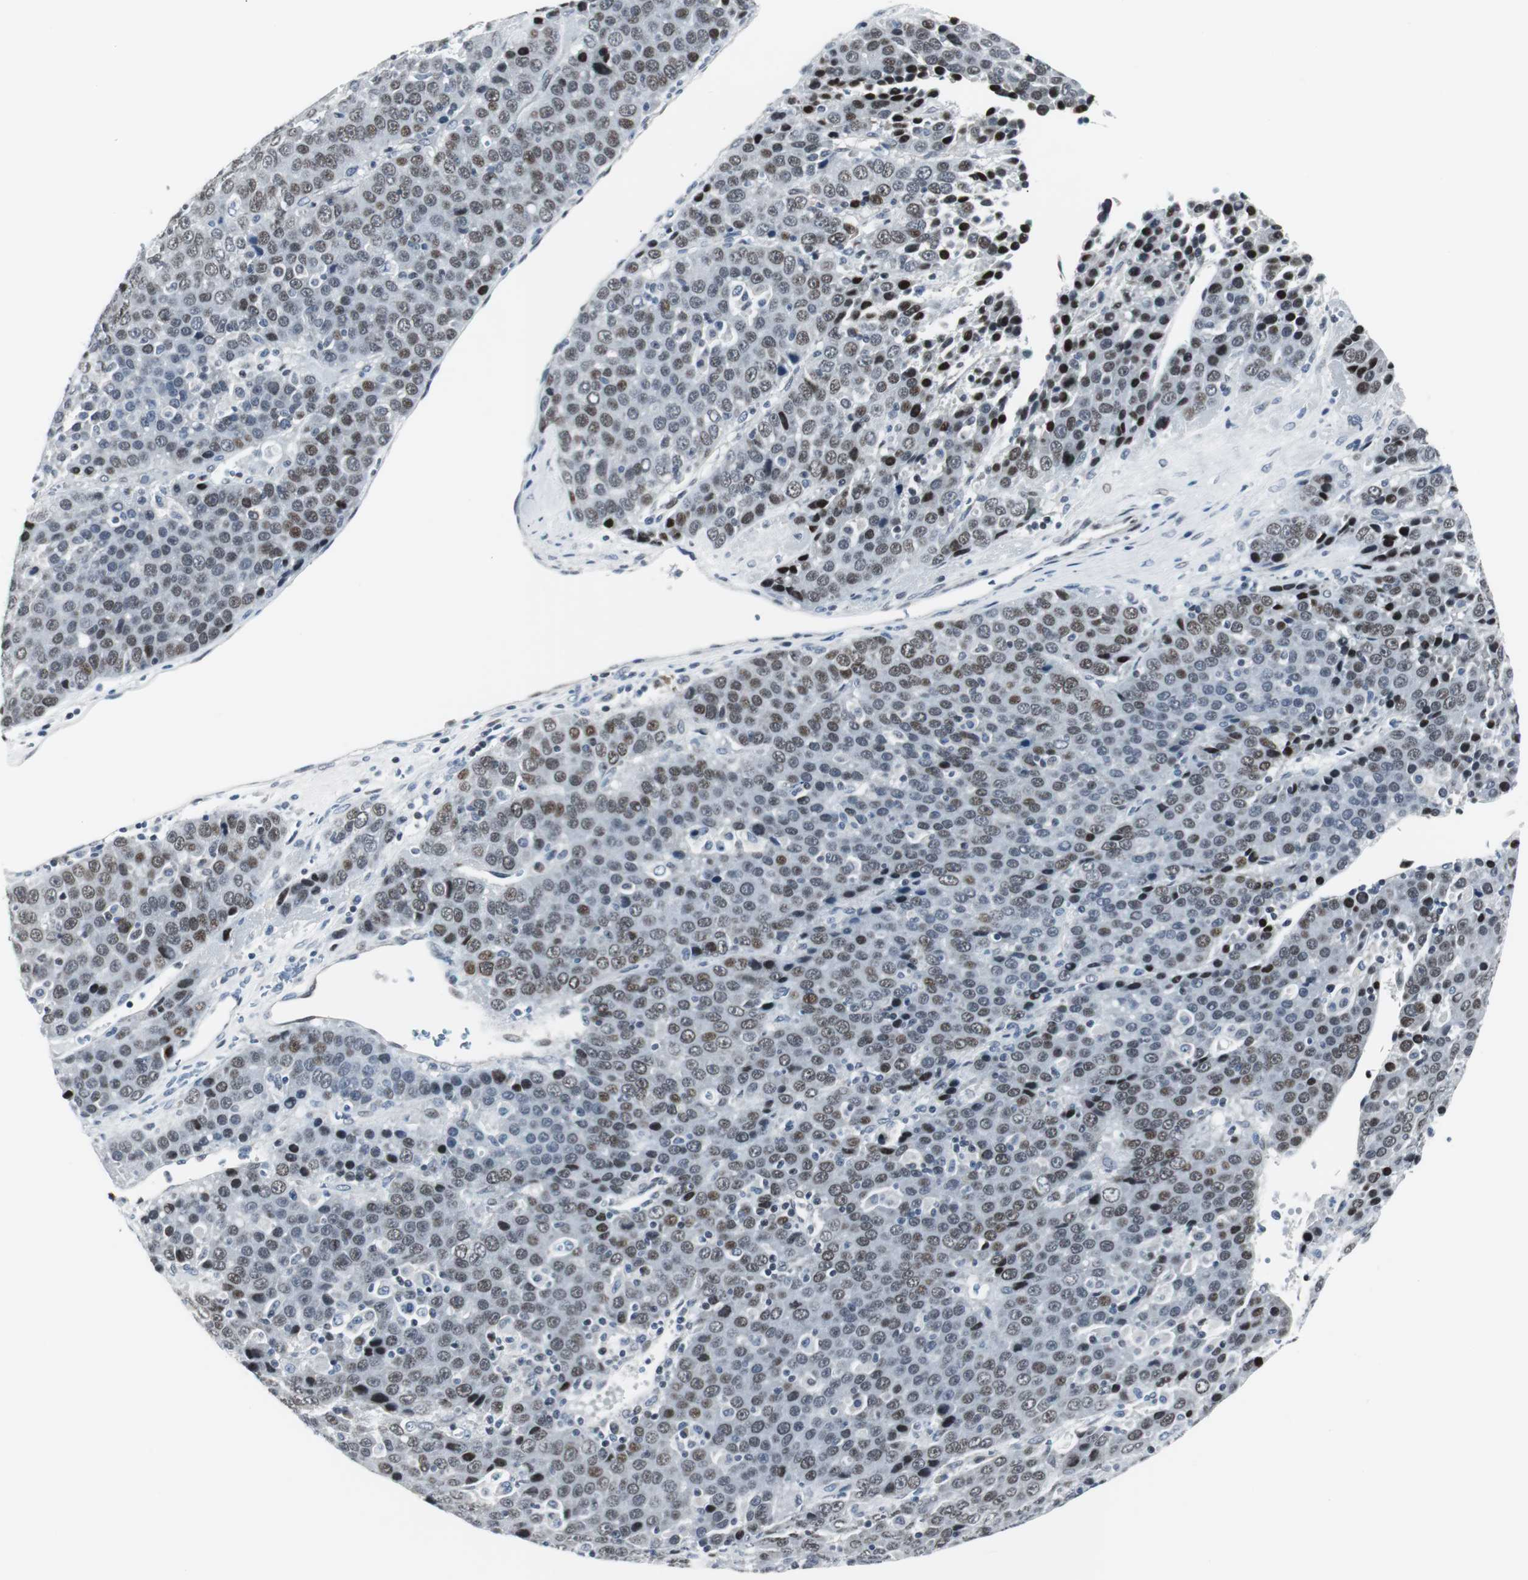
{"staining": {"intensity": "moderate", "quantity": "25%-75%", "location": "nuclear"}, "tissue": "liver cancer", "cell_type": "Tumor cells", "image_type": "cancer", "snomed": [{"axis": "morphology", "description": "Carcinoma, Hepatocellular, NOS"}, {"axis": "topography", "description": "Liver"}], "caption": "A high-resolution image shows immunohistochemistry staining of hepatocellular carcinoma (liver), which displays moderate nuclear staining in about 25%-75% of tumor cells.", "gene": "MTA1", "patient": {"sex": "female", "age": 53}}